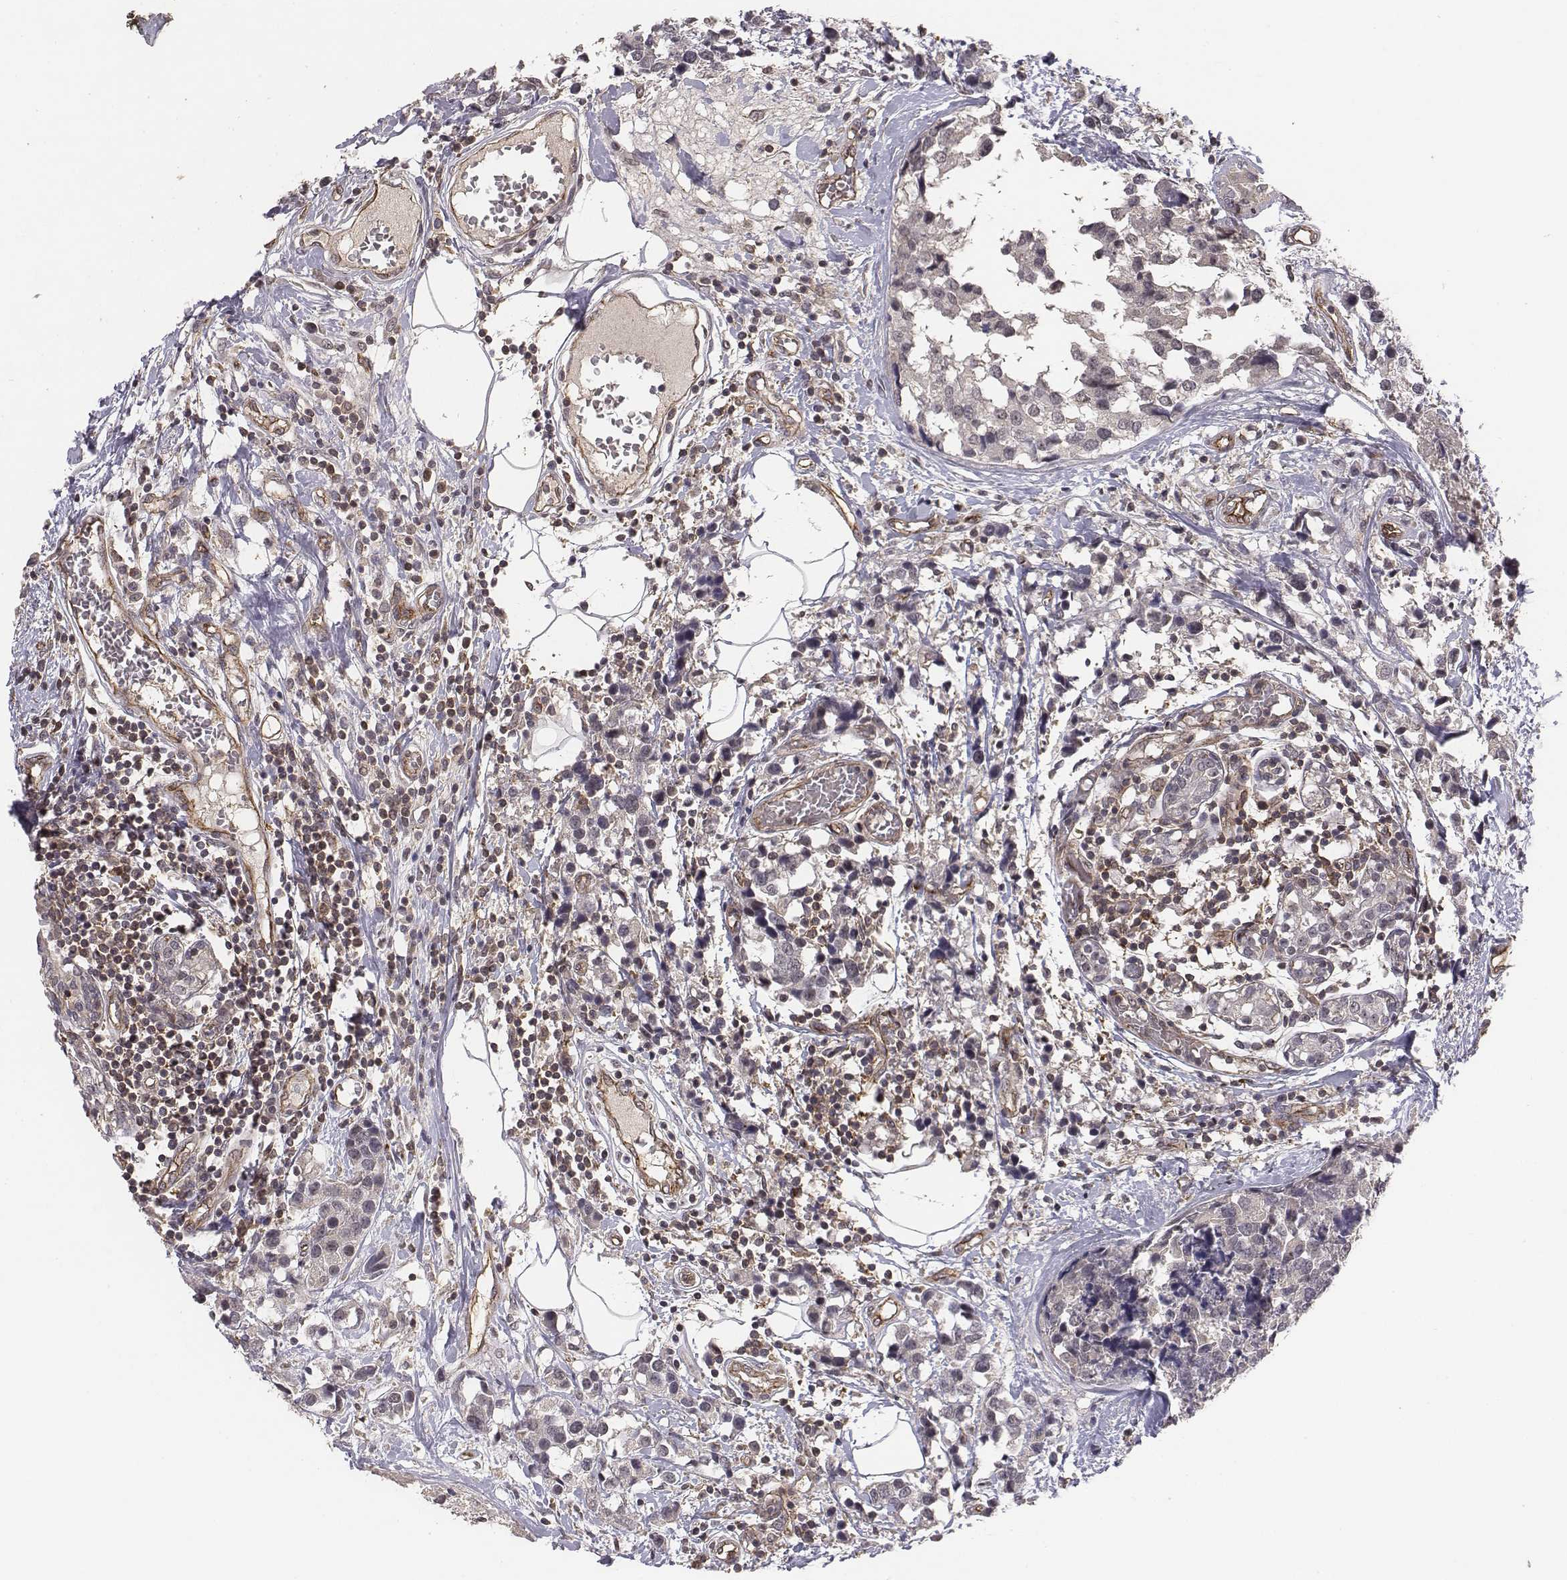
{"staining": {"intensity": "negative", "quantity": "none", "location": "none"}, "tissue": "breast cancer", "cell_type": "Tumor cells", "image_type": "cancer", "snomed": [{"axis": "morphology", "description": "Lobular carcinoma"}, {"axis": "topography", "description": "Breast"}], "caption": "An IHC image of breast cancer is shown. There is no staining in tumor cells of breast cancer. (DAB (3,3'-diaminobenzidine) immunohistochemistry (IHC), high magnification).", "gene": "PTPRG", "patient": {"sex": "female", "age": 59}}